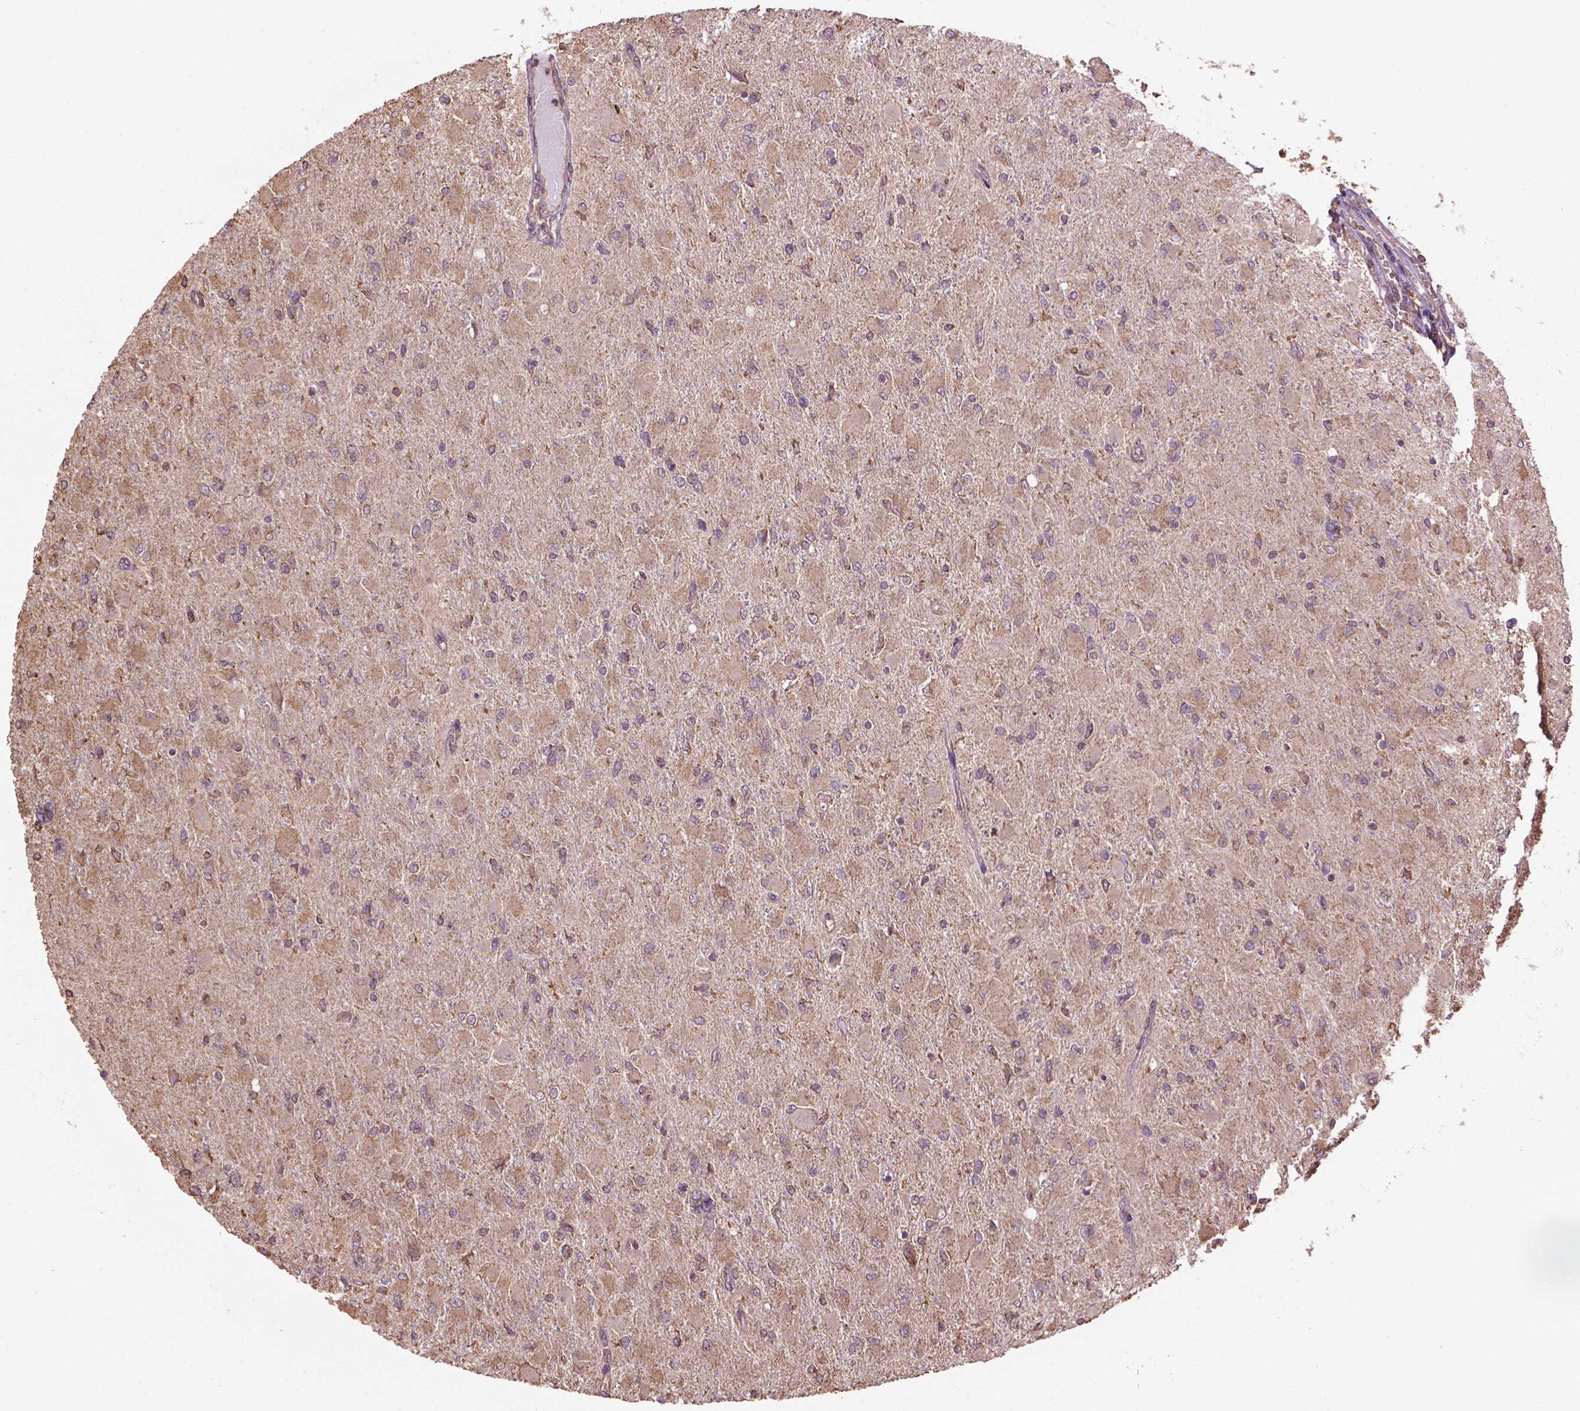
{"staining": {"intensity": "weak", "quantity": ">75%", "location": "cytoplasmic/membranous"}, "tissue": "glioma", "cell_type": "Tumor cells", "image_type": "cancer", "snomed": [{"axis": "morphology", "description": "Glioma, malignant, High grade"}, {"axis": "topography", "description": "Cerebral cortex"}], "caption": "Weak cytoplasmic/membranous staining is seen in approximately >75% of tumor cells in malignant glioma (high-grade).", "gene": "PPP2R5E", "patient": {"sex": "female", "age": 36}}